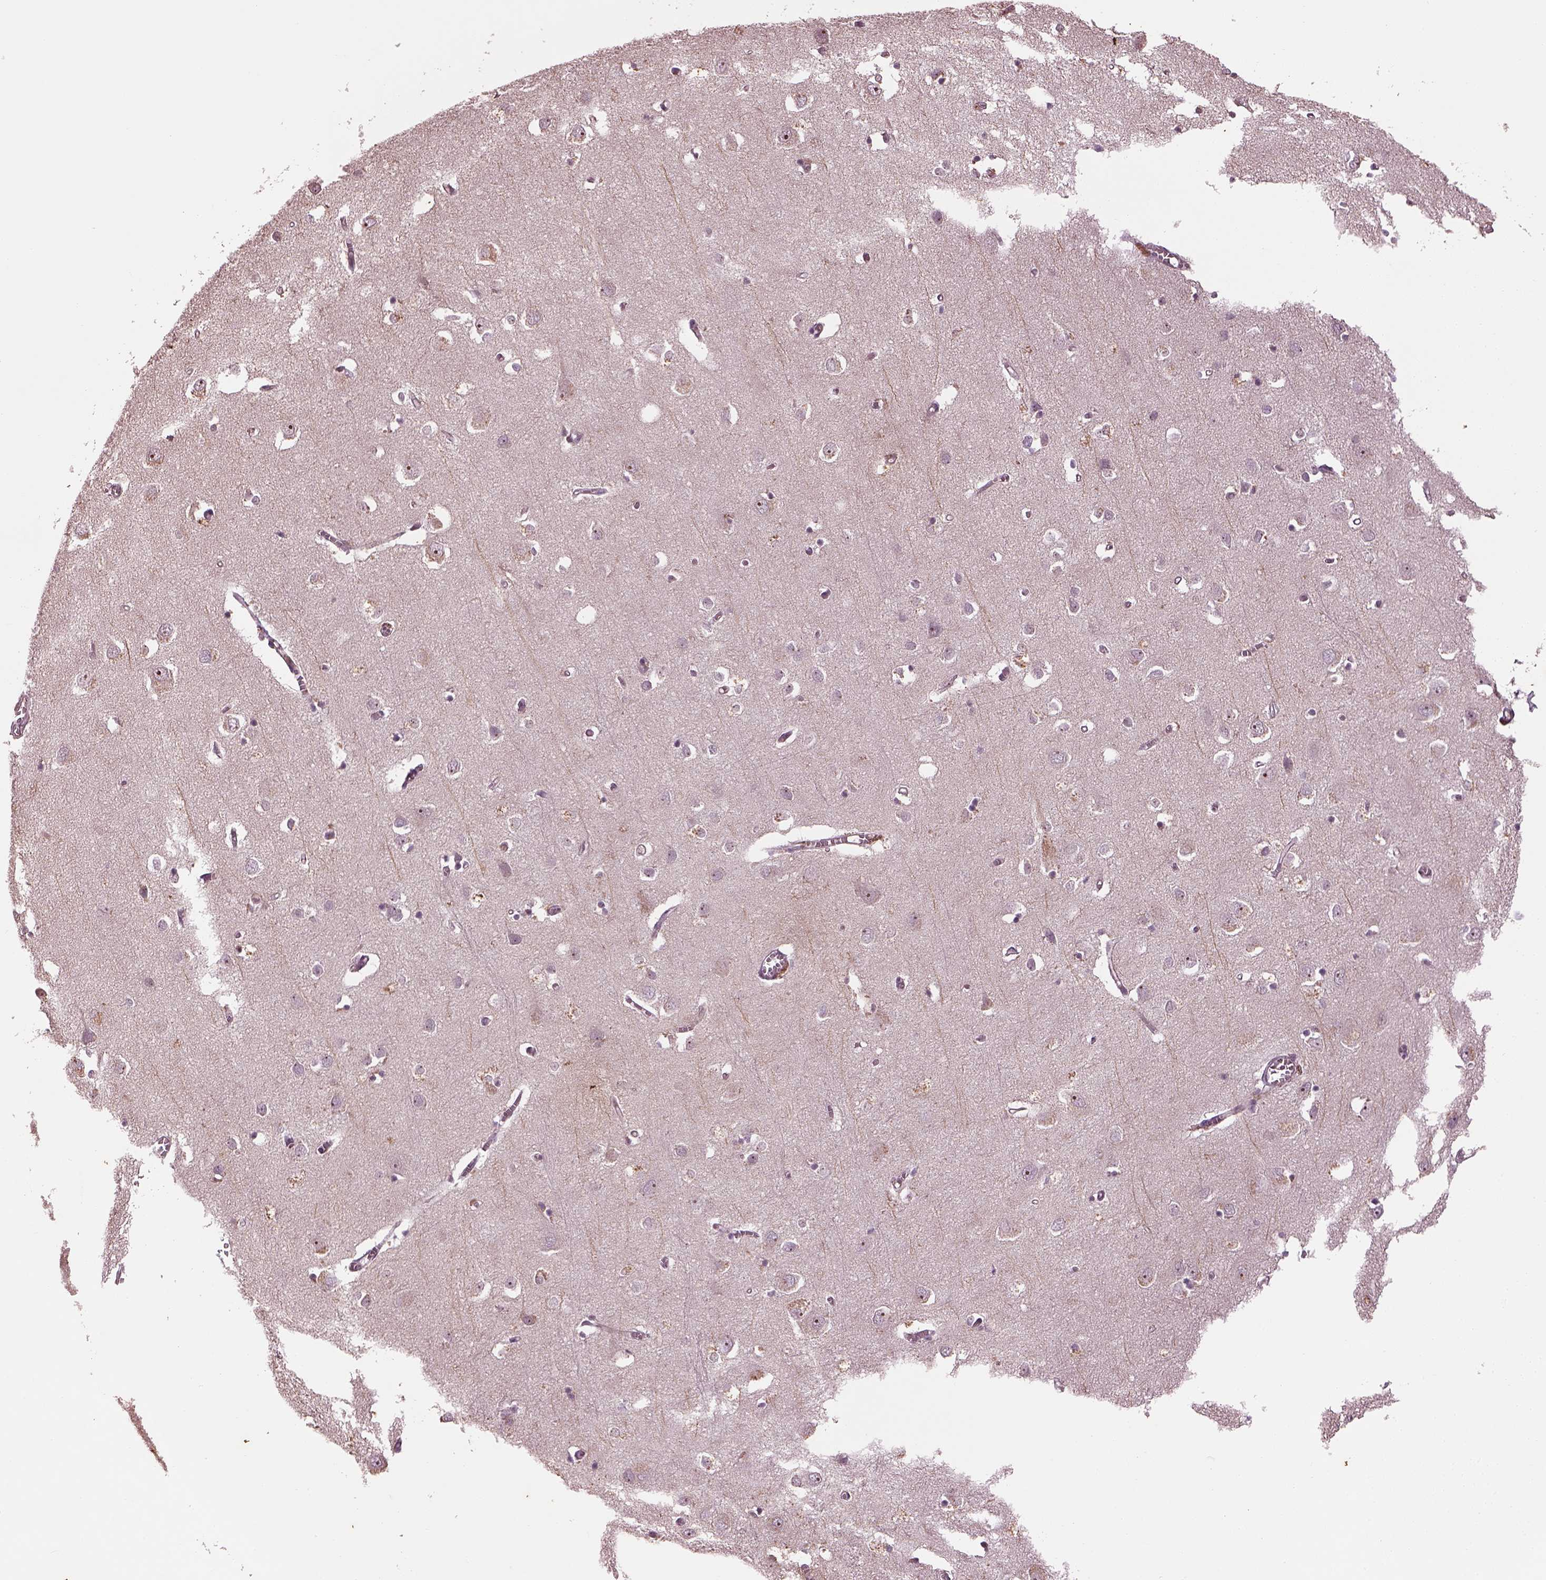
{"staining": {"intensity": "weak", "quantity": "<25%", "location": "cytoplasmic/membranous"}, "tissue": "cerebral cortex", "cell_type": "Endothelial cells", "image_type": "normal", "snomed": [{"axis": "morphology", "description": "Normal tissue, NOS"}, {"axis": "topography", "description": "Cerebral cortex"}], "caption": "Immunohistochemistry of unremarkable human cerebral cortex shows no expression in endothelial cells.", "gene": "GNRH1", "patient": {"sex": "male", "age": 70}}